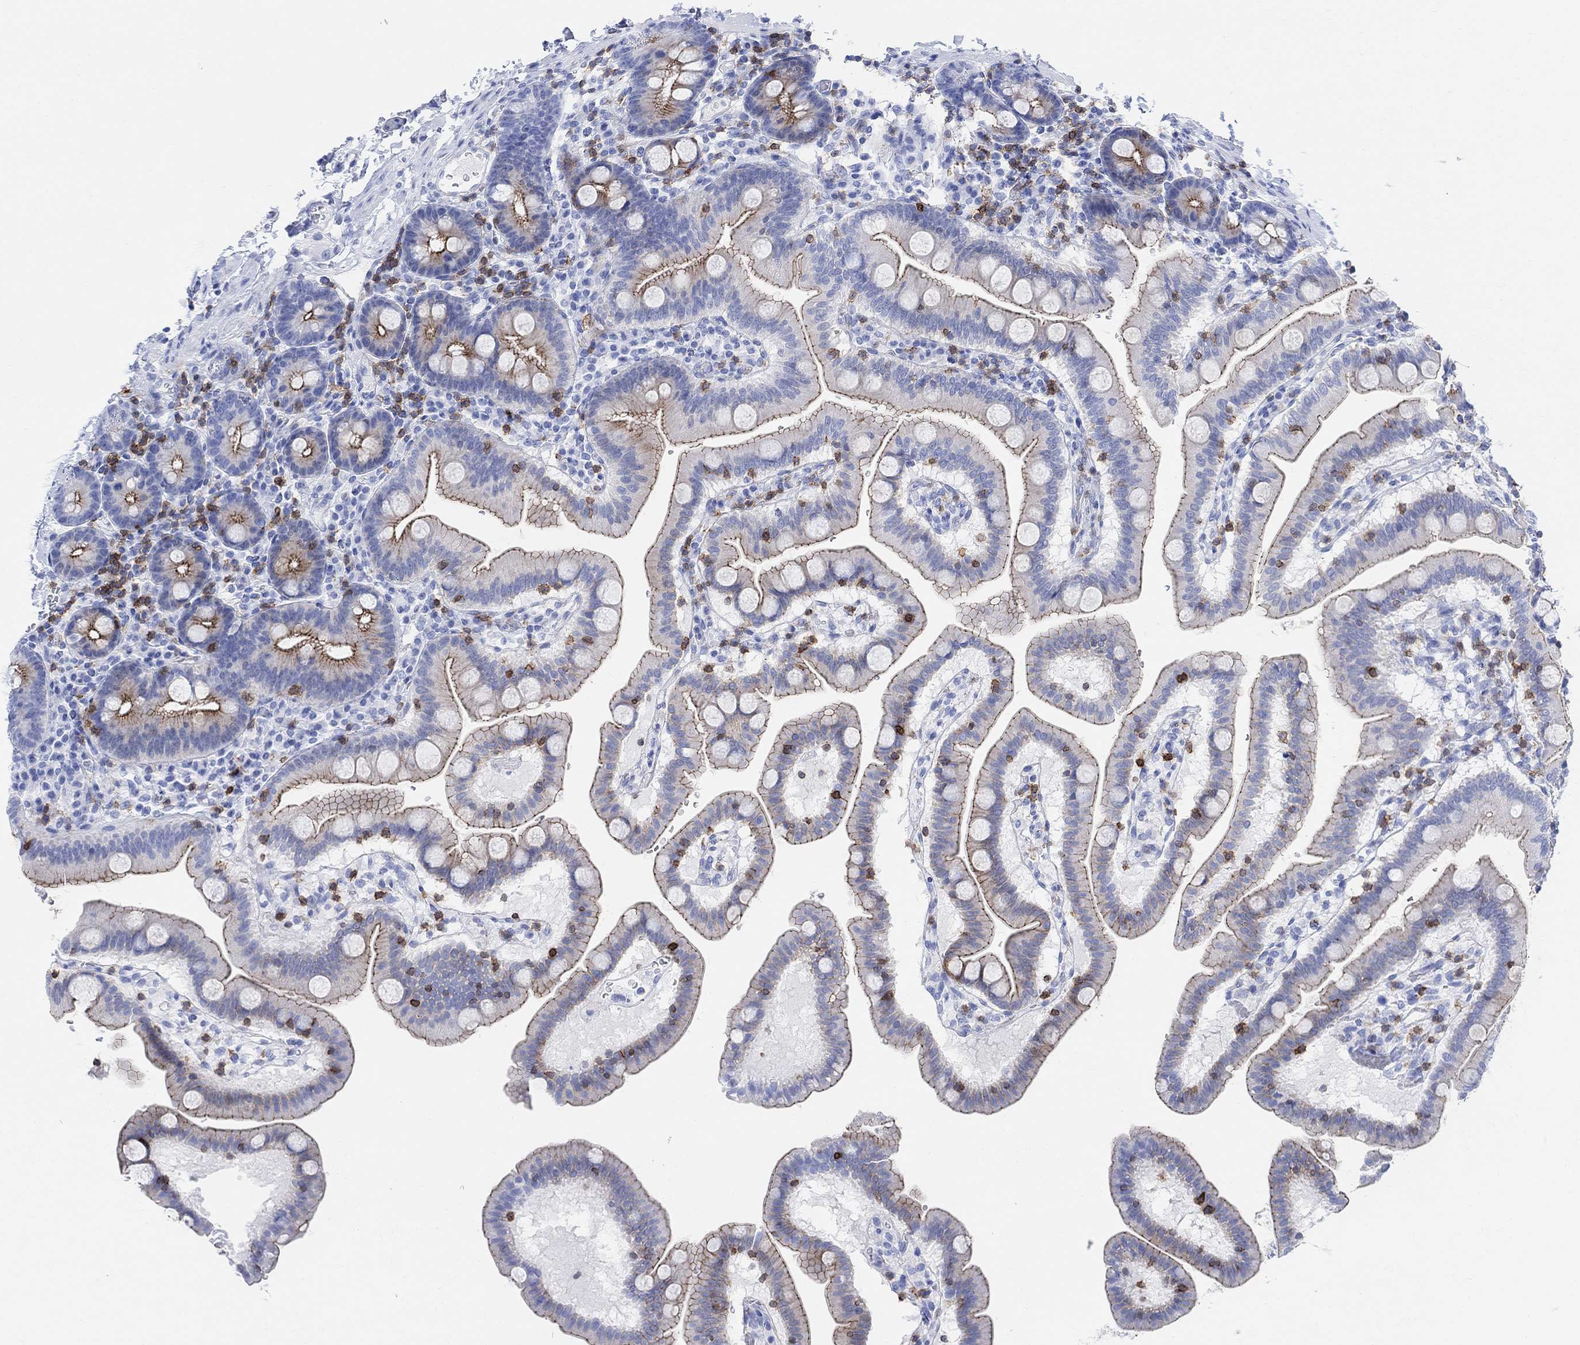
{"staining": {"intensity": "strong", "quantity": ">75%", "location": "cytoplasmic/membranous"}, "tissue": "duodenum", "cell_type": "Glandular cells", "image_type": "normal", "snomed": [{"axis": "morphology", "description": "Normal tissue, NOS"}, {"axis": "topography", "description": "Duodenum"}], "caption": "Immunohistochemistry histopathology image of benign duodenum: duodenum stained using immunohistochemistry (IHC) exhibits high levels of strong protein expression localized specifically in the cytoplasmic/membranous of glandular cells, appearing as a cytoplasmic/membranous brown color.", "gene": "GPR65", "patient": {"sex": "male", "age": 59}}